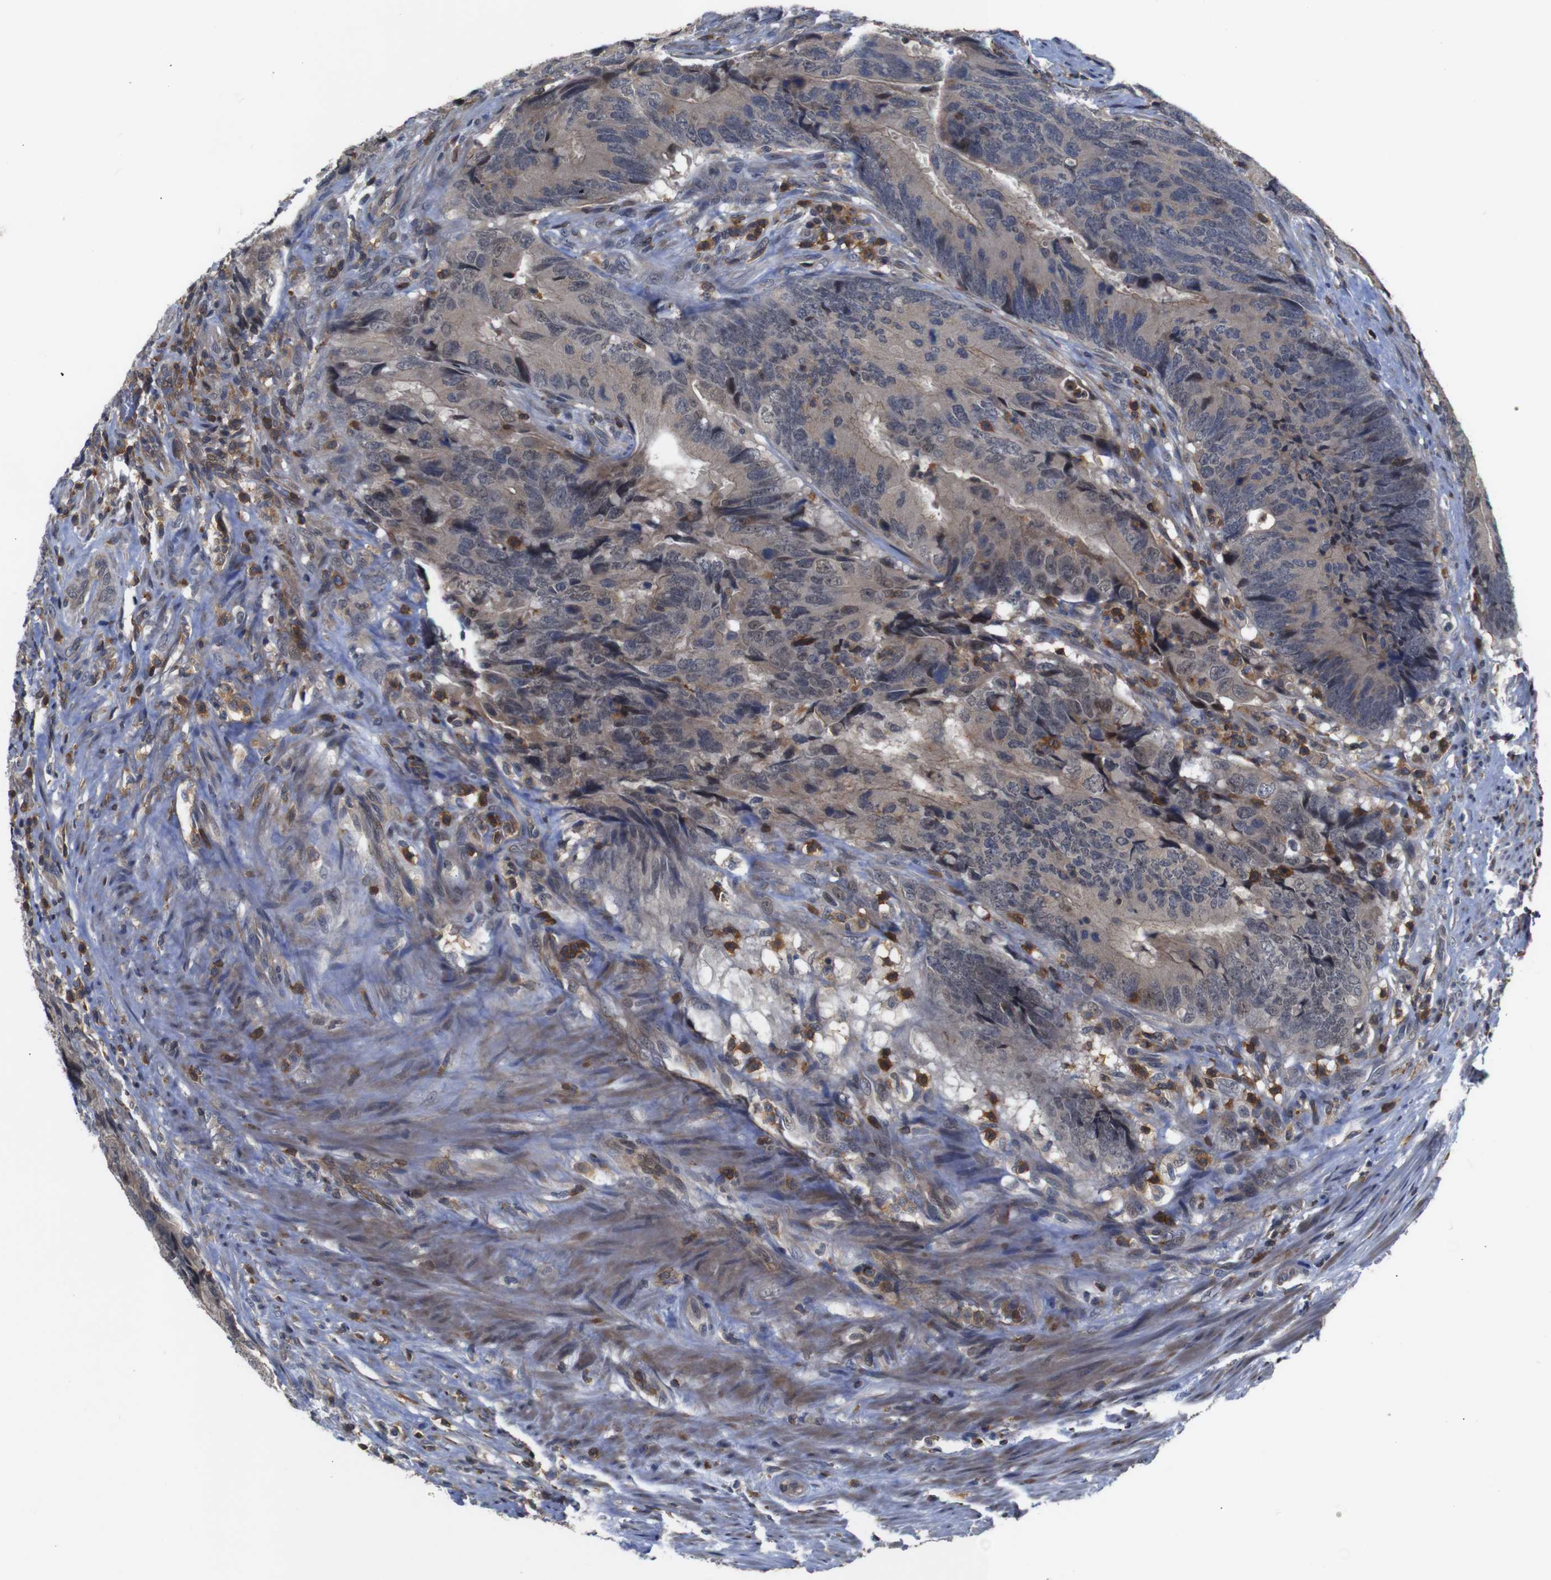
{"staining": {"intensity": "weak", "quantity": ">75%", "location": "cytoplasmic/membranous"}, "tissue": "colorectal cancer", "cell_type": "Tumor cells", "image_type": "cancer", "snomed": [{"axis": "morphology", "description": "Normal tissue, NOS"}, {"axis": "morphology", "description": "Adenocarcinoma, NOS"}, {"axis": "topography", "description": "Colon"}], "caption": "This is an image of IHC staining of adenocarcinoma (colorectal), which shows weak staining in the cytoplasmic/membranous of tumor cells.", "gene": "BRWD3", "patient": {"sex": "male", "age": 56}}